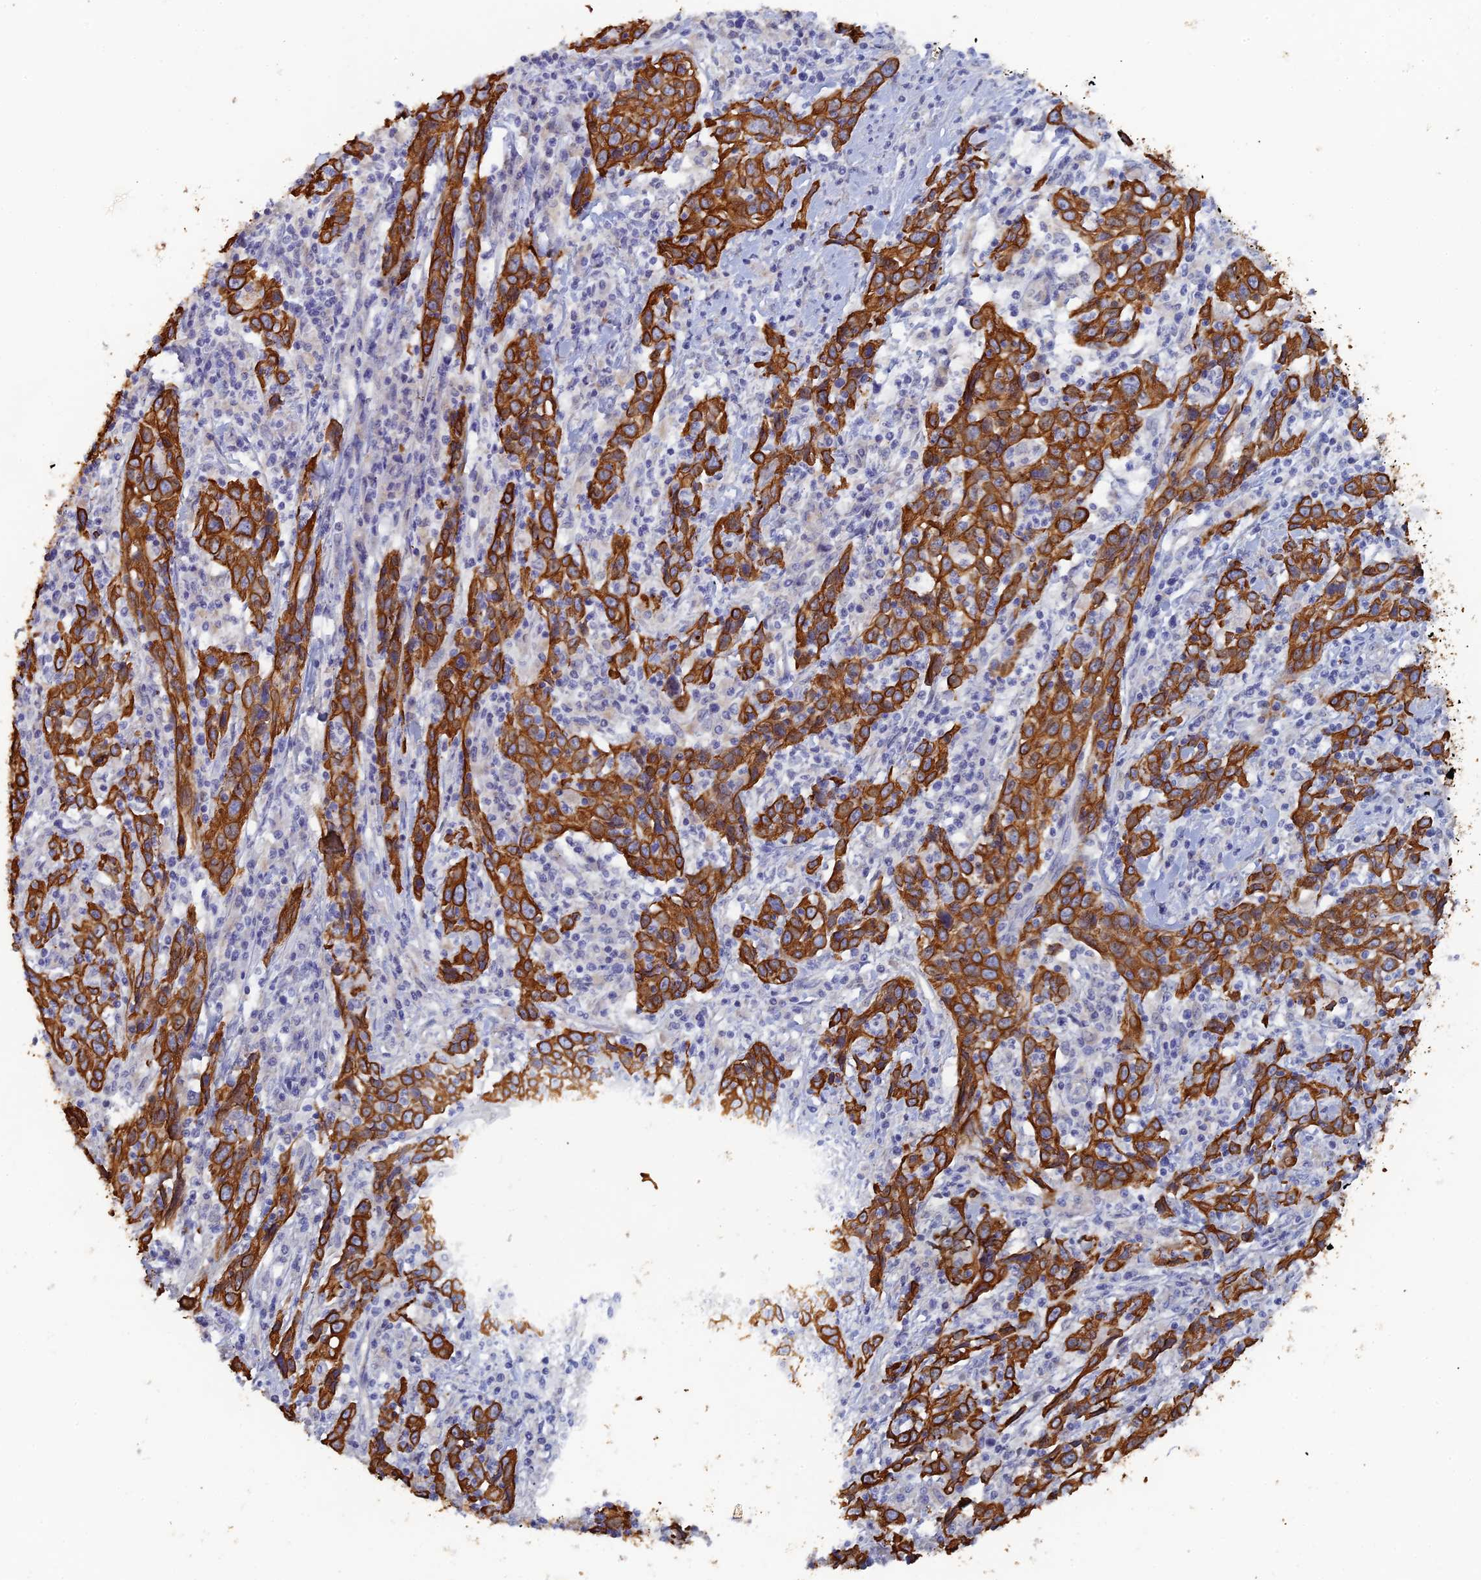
{"staining": {"intensity": "moderate", "quantity": ">75%", "location": "cytoplasmic/membranous"}, "tissue": "cervical cancer", "cell_type": "Tumor cells", "image_type": "cancer", "snomed": [{"axis": "morphology", "description": "Squamous cell carcinoma, NOS"}, {"axis": "topography", "description": "Cervix"}], "caption": "Moderate cytoplasmic/membranous protein expression is present in about >75% of tumor cells in cervical squamous cell carcinoma.", "gene": "SRFBP1", "patient": {"sex": "female", "age": 46}}